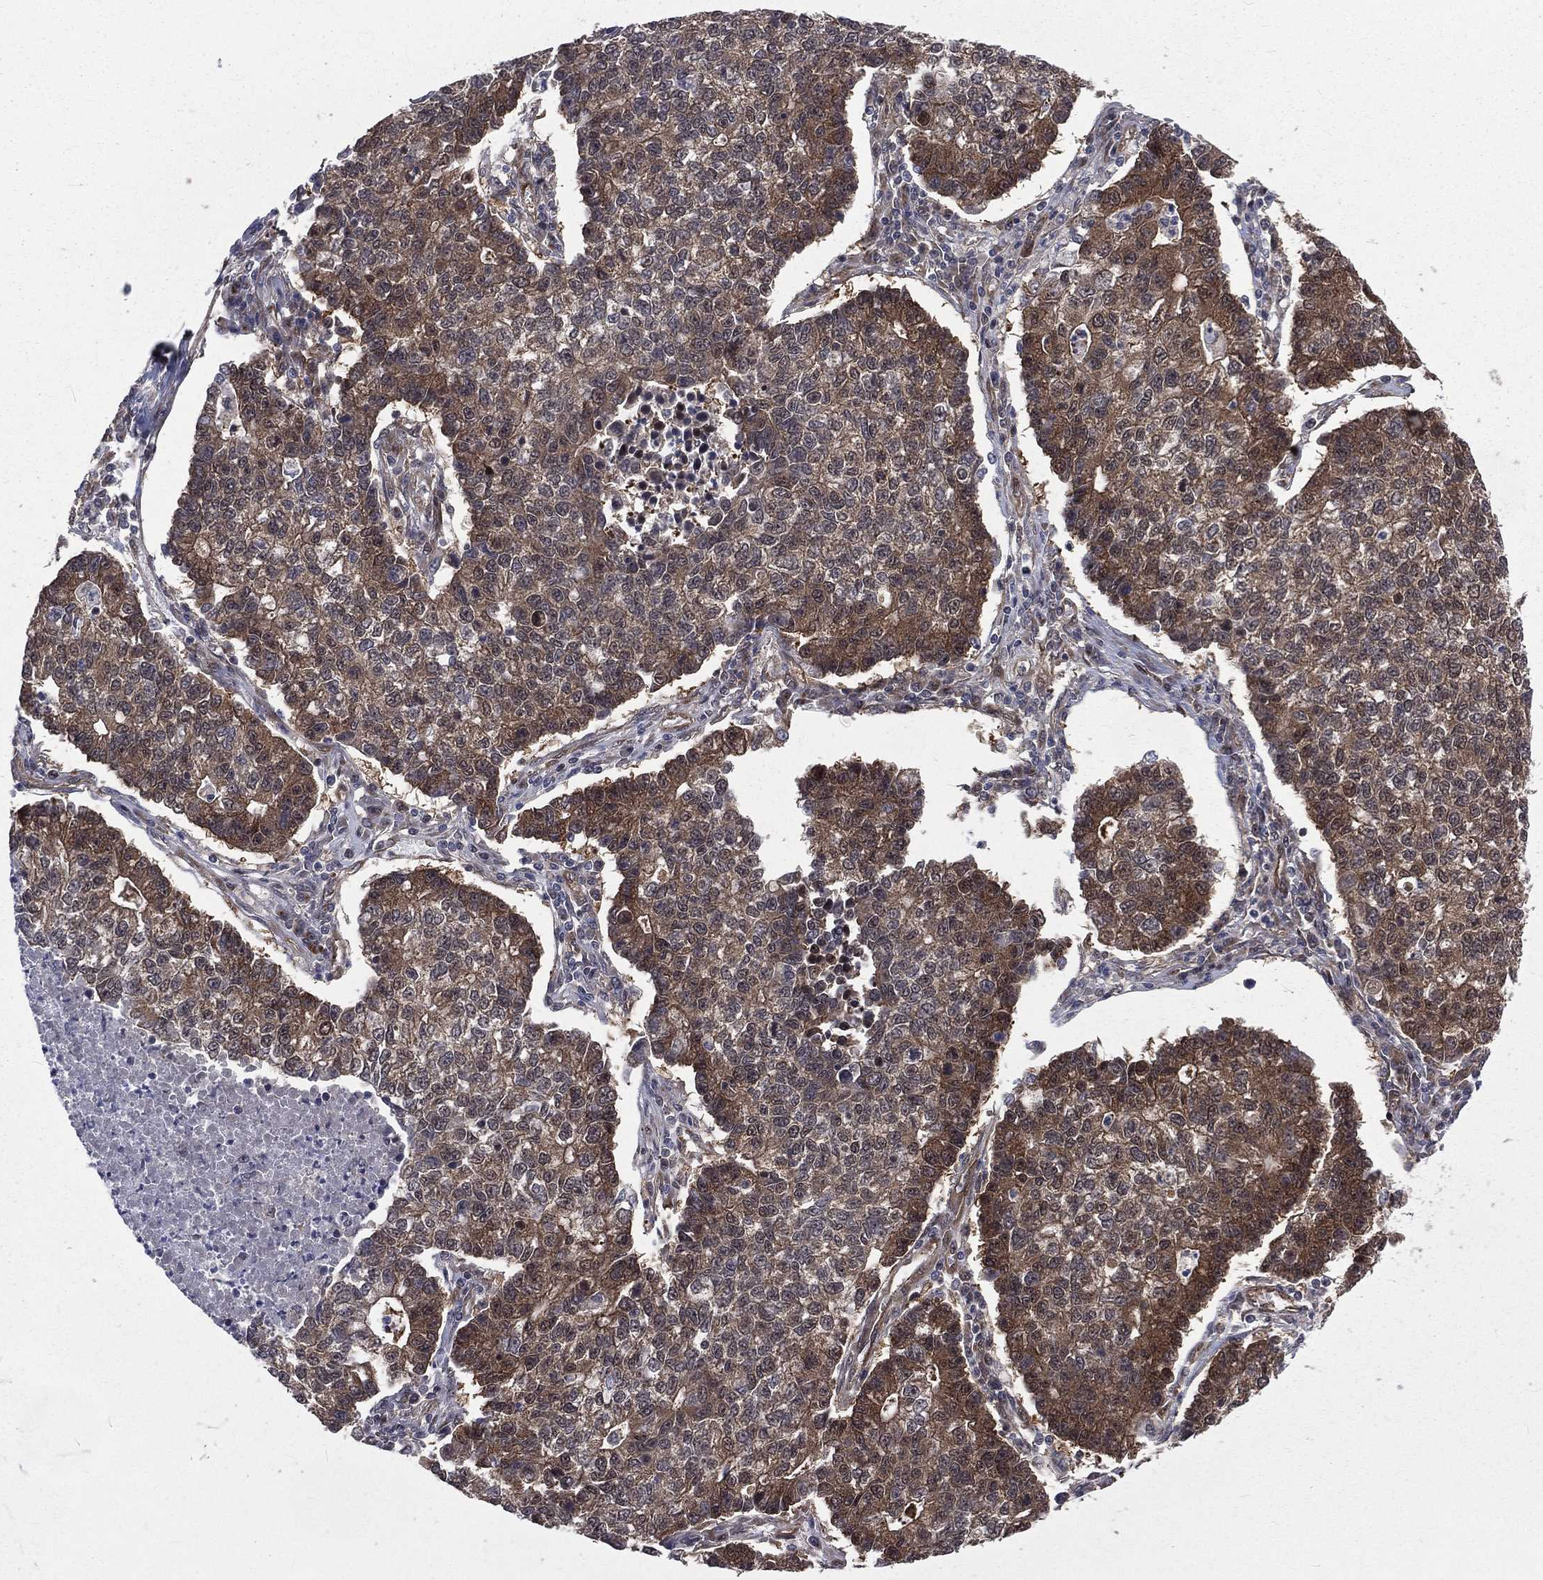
{"staining": {"intensity": "moderate", "quantity": ">75%", "location": "cytoplasmic/membranous"}, "tissue": "lung cancer", "cell_type": "Tumor cells", "image_type": "cancer", "snomed": [{"axis": "morphology", "description": "Adenocarcinoma, NOS"}, {"axis": "topography", "description": "Lung"}], "caption": "Immunohistochemical staining of human lung cancer shows moderate cytoplasmic/membranous protein positivity in about >75% of tumor cells.", "gene": "ARL3", "patient": {"sex": "male", "age": 57}}